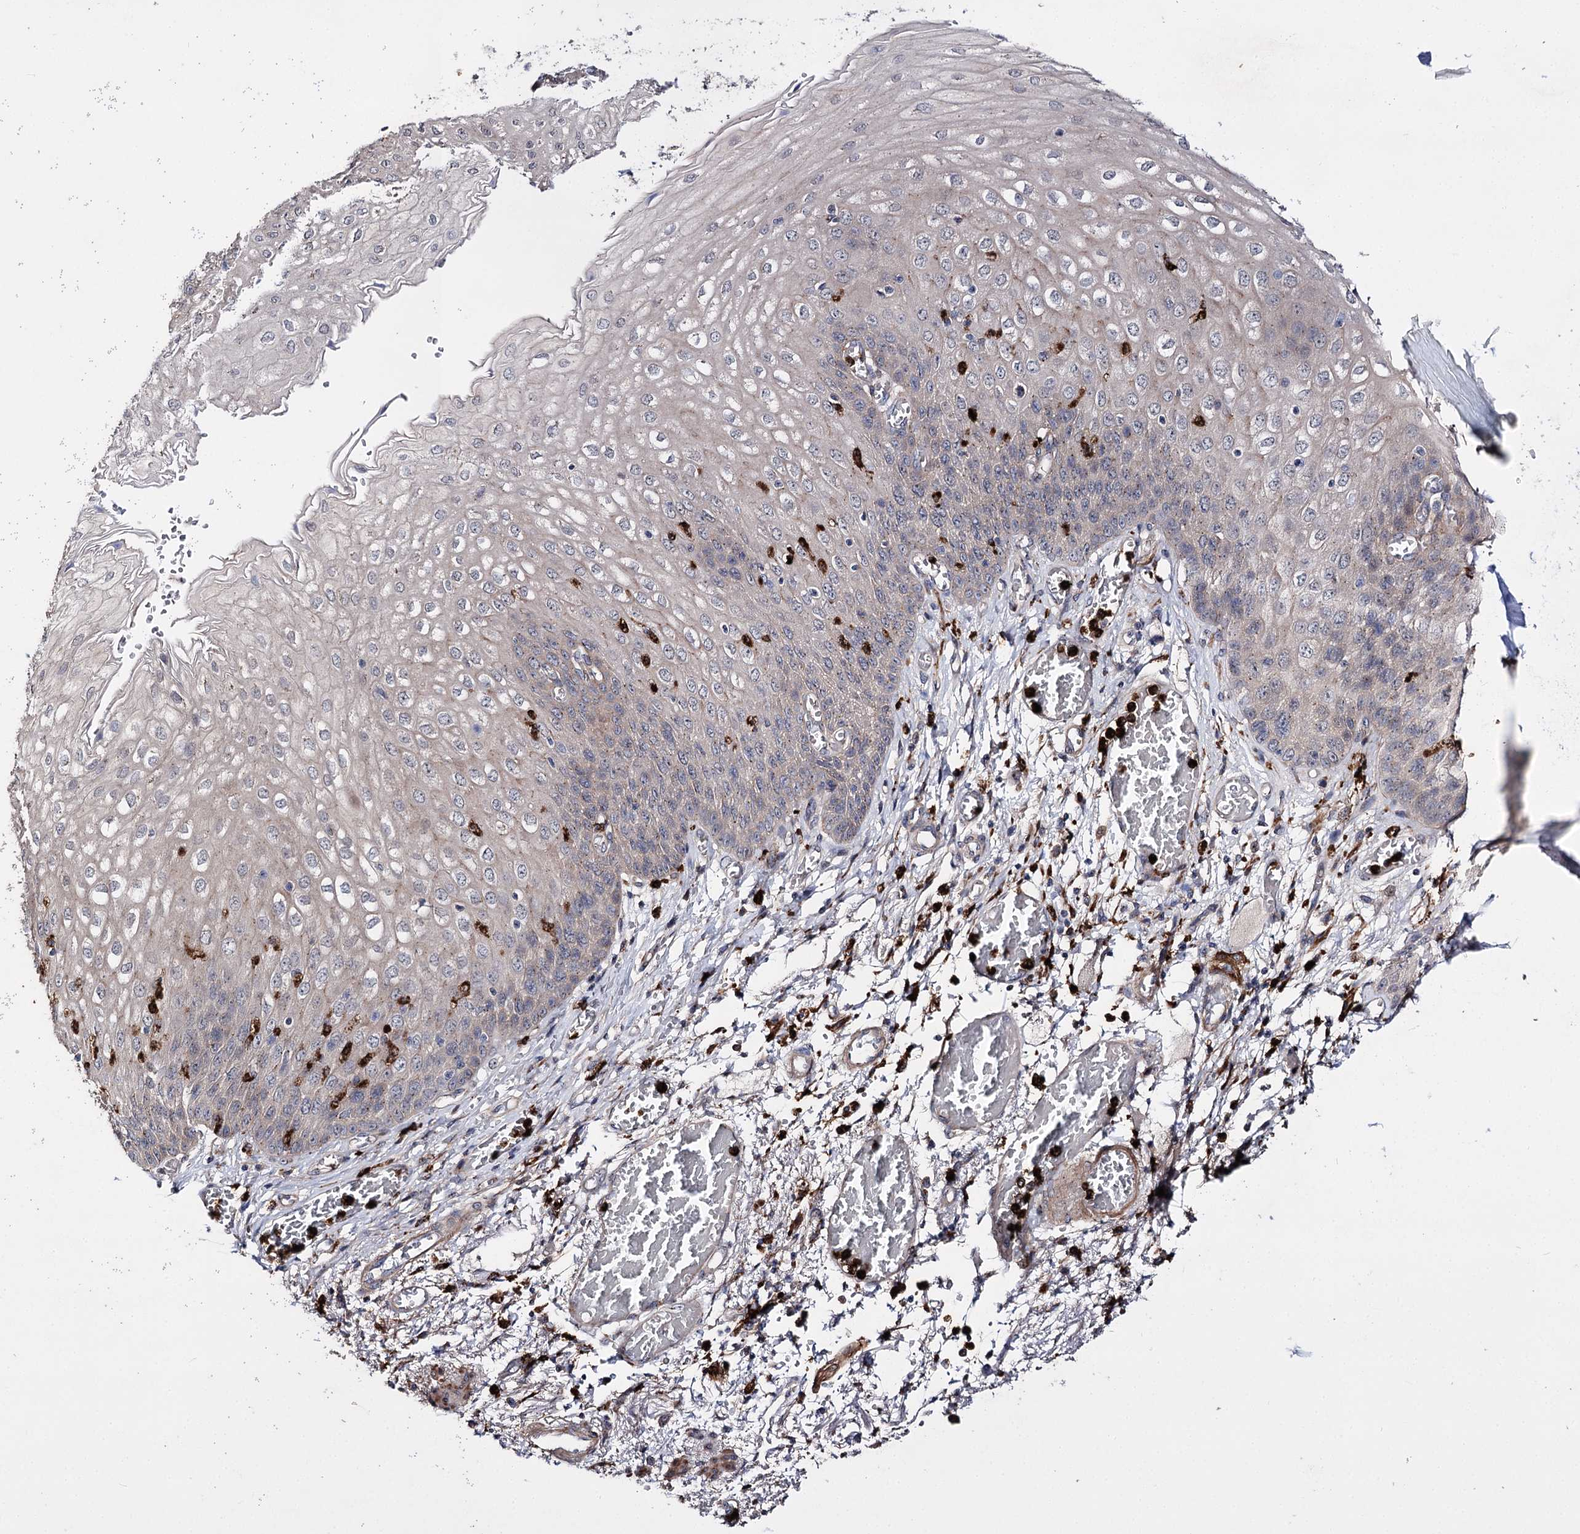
{"staining": {"intensity": "moderate", "quantity": "<25%", "location": "cytoplasmic/membranous"}, "tissue": "esophagus", "cell_type": "Squamous epithelial cells", "image_type": "normal", "snomed": [{"axis": "morphology", "description": "Normal tissue, NOS"}, {"axis": "topography", "description": "Esophagus"}], "caption": "Immunohistochemical staining of unremarkable esophagus shows <25% levels of moderate cytoplasmic/membranous protein positivity in approximately <25% of squamous epithelial cells.", "gene": "MINDY3", "patient": {"sex": "male", "age": 81}}